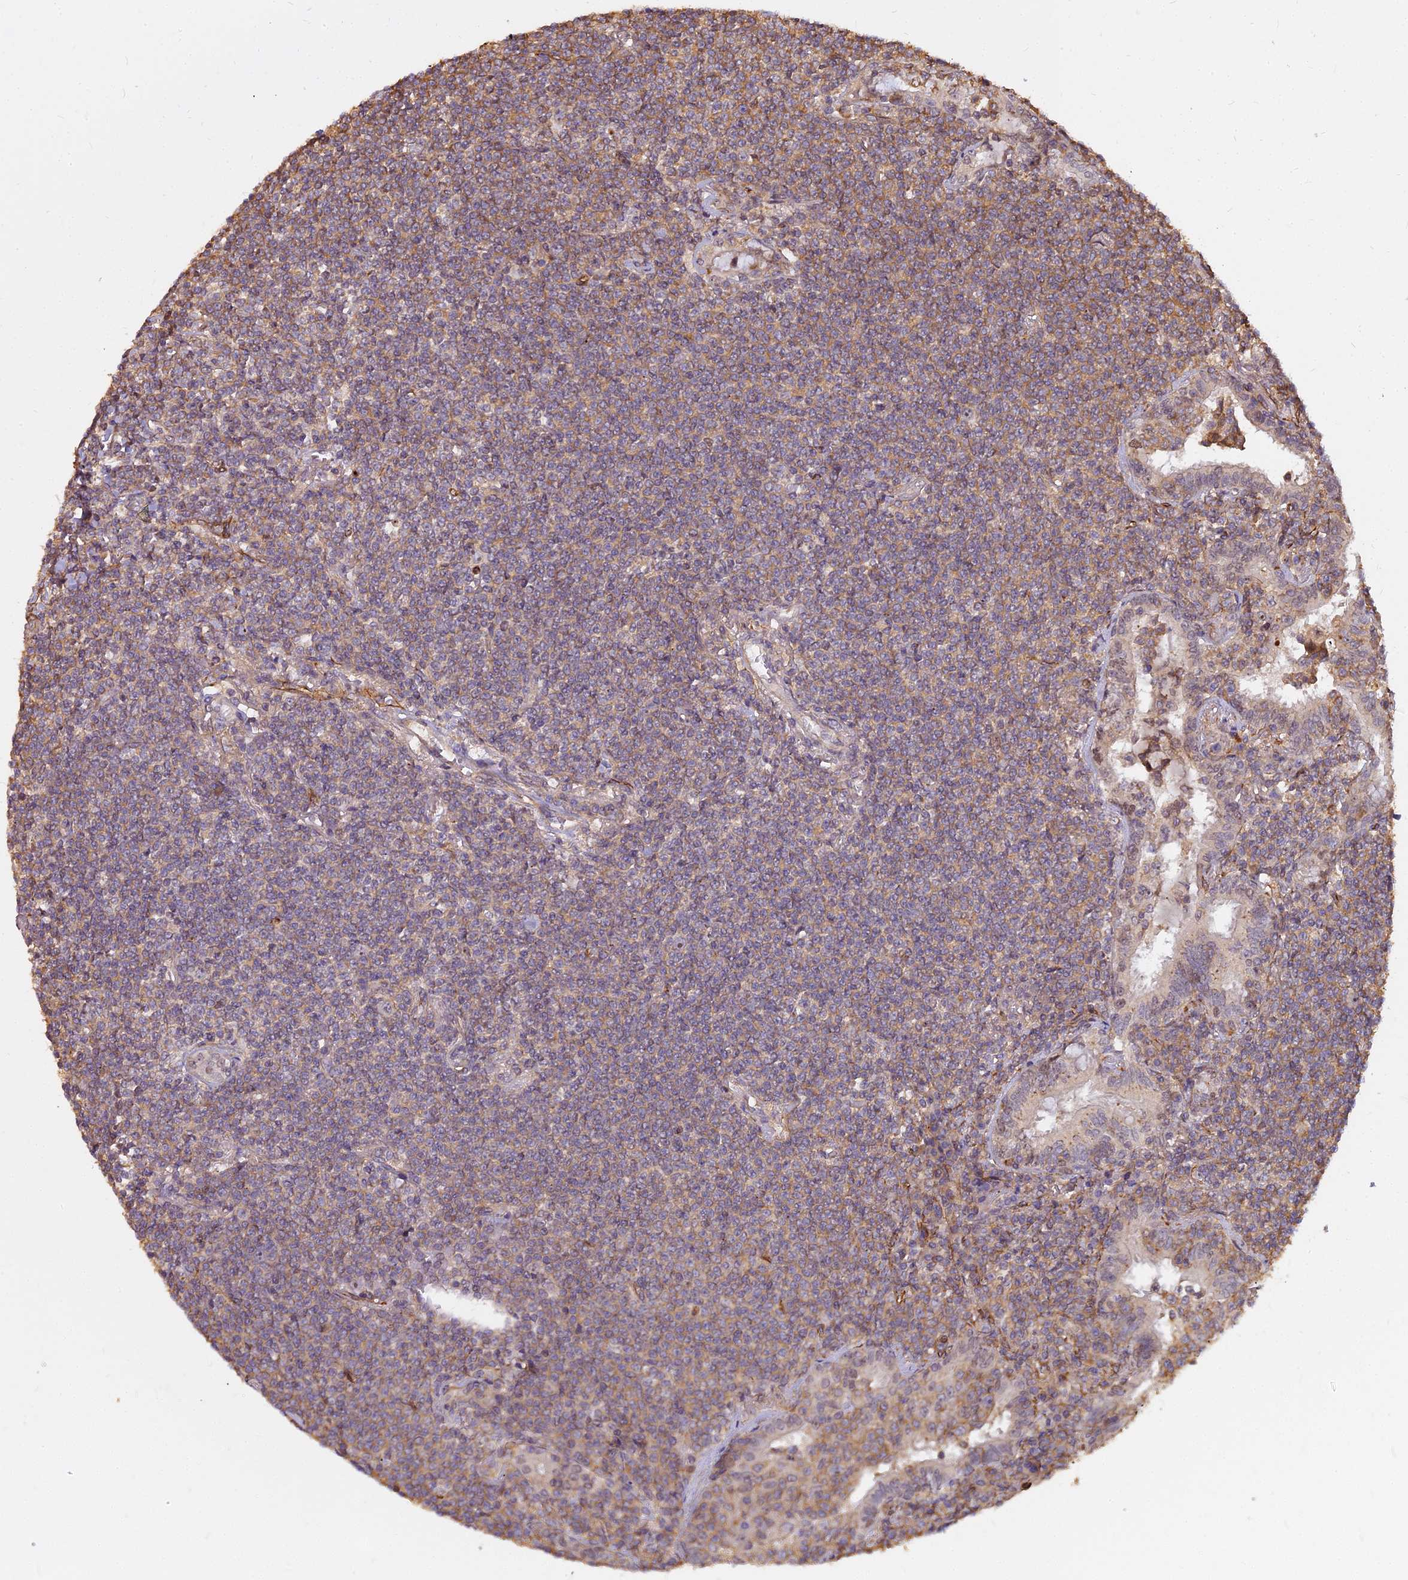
{"staining": {"intensity": "moderate", "quantity": "25%-75%", "location": "cytoplasmic/membranous"}, "tissue": "lymphoma", "cell_type": "Tumor cells", "image_type": "cancer", "snomed": [{"axis": "morphology", "description": "Malignant lymphoma, non-Hodgkin's type, Low grade"}, {"axis": "topography", "description": "Lung"}], "caption": "Moderate cytoplasmic/membranous expression for a protein is seen in approximately 25%-75% of tumor cells of lymphoma using immunohistochemistry (IHC).", "gene": "TCEA3", "patient": {"sex": "female", "age": 71}}